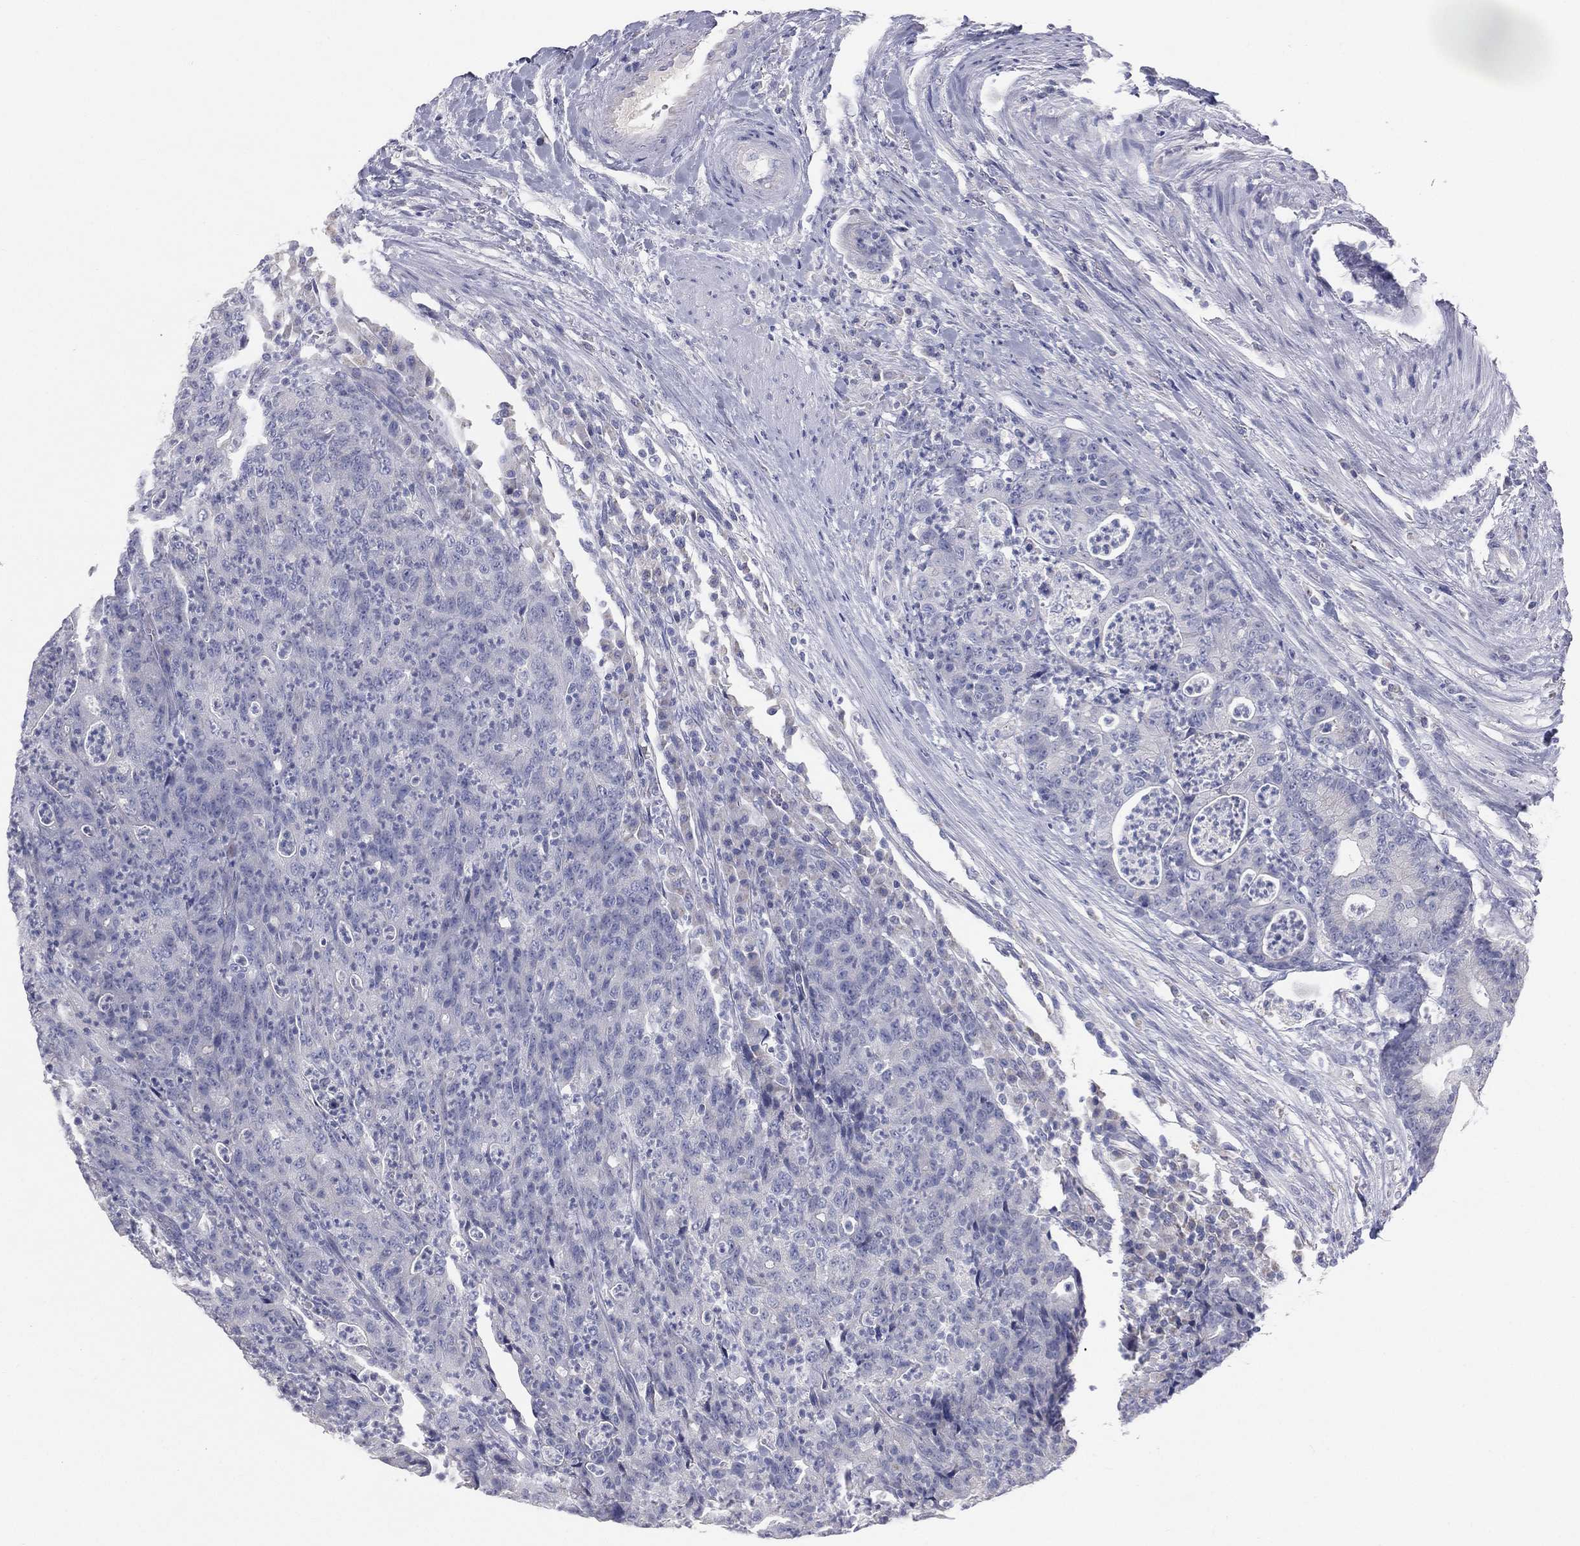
{"staining": {"intensity": "negative", "quantity": "none", "location": "none"}, "tissue": "colorectal cancer", "cell_type": "Tumor cells", "image_type": "cancer", "snomed": [{"axis": "morphology", "description": "Adenocarcinoma, NOS"}, {"axis": "topography", "description": "Colon"}], "caption": "IHC image of neoplastic tissue: adenocarcinoma (colorectal) stained with DAB reveals no significant protein expression in tumor cells. (DAB immunohistochemistry (IHC) visualized using brightfield microscopy, high magnification).", "gene": "STK31", "patient": {"sex": "male", "age": 70}}